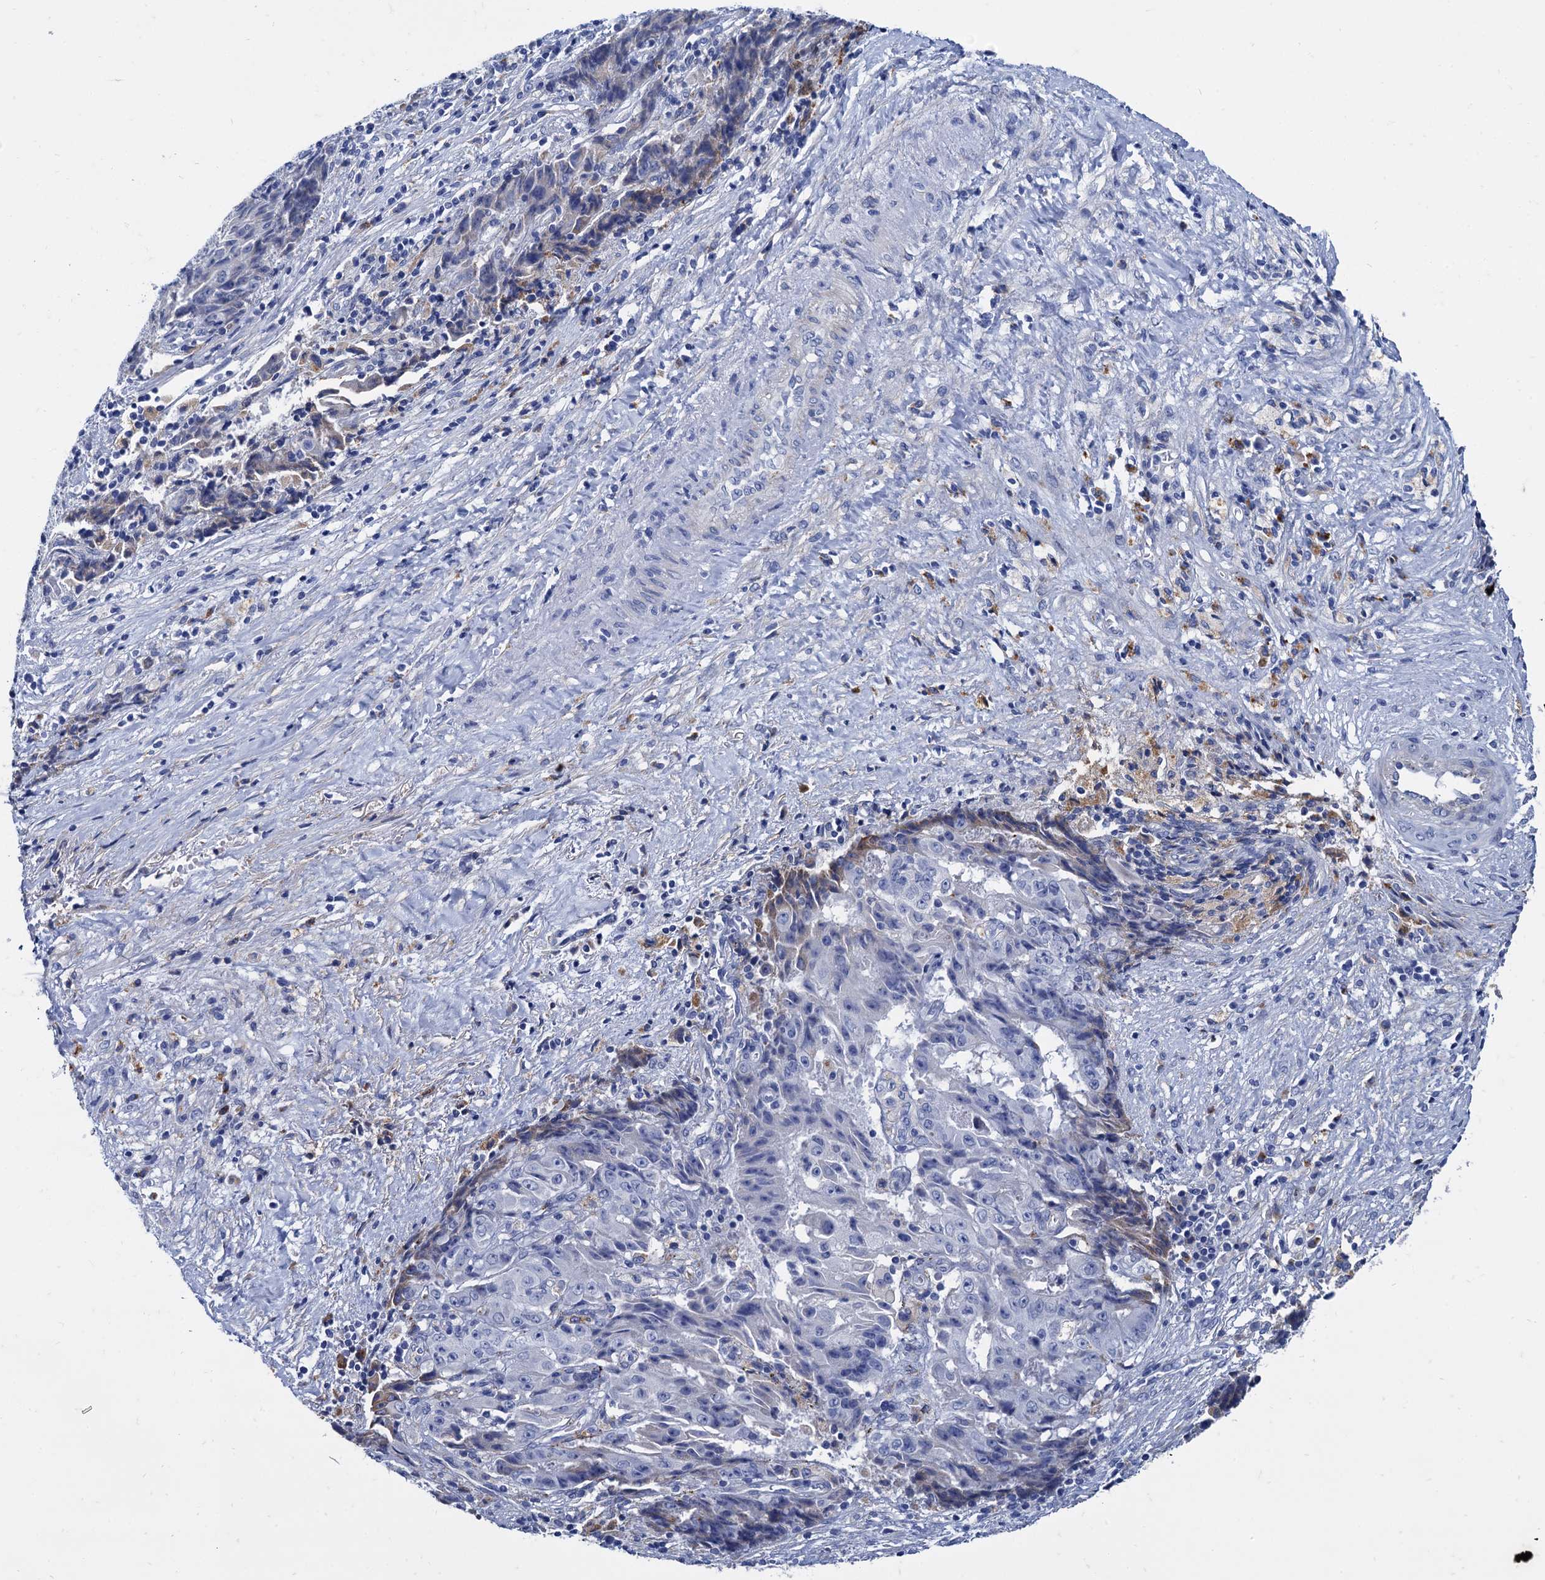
{"staining": {"intensity": "negative", "quantity": "none", "location": "none"}, "tissue": "ovarian cancer", "cell_type": "Tumor cells", "image_type": "cancer", "snomed": [{"axis": "morphology", "description": "Carcinoma, endometroid"}, {"axis": "topography", "description": "Appendix"}, {"axis": "topography", "description": "Ovary"}], "caption": "This image is of ovarian endometroid carcinoma stained with immunohistochemistry to label a protein in brown with the nuclei are counter-stained blue. There is no expression in tumor cells.", "gene": "APOD", "patient": {"sex": "female", "age": 42}}